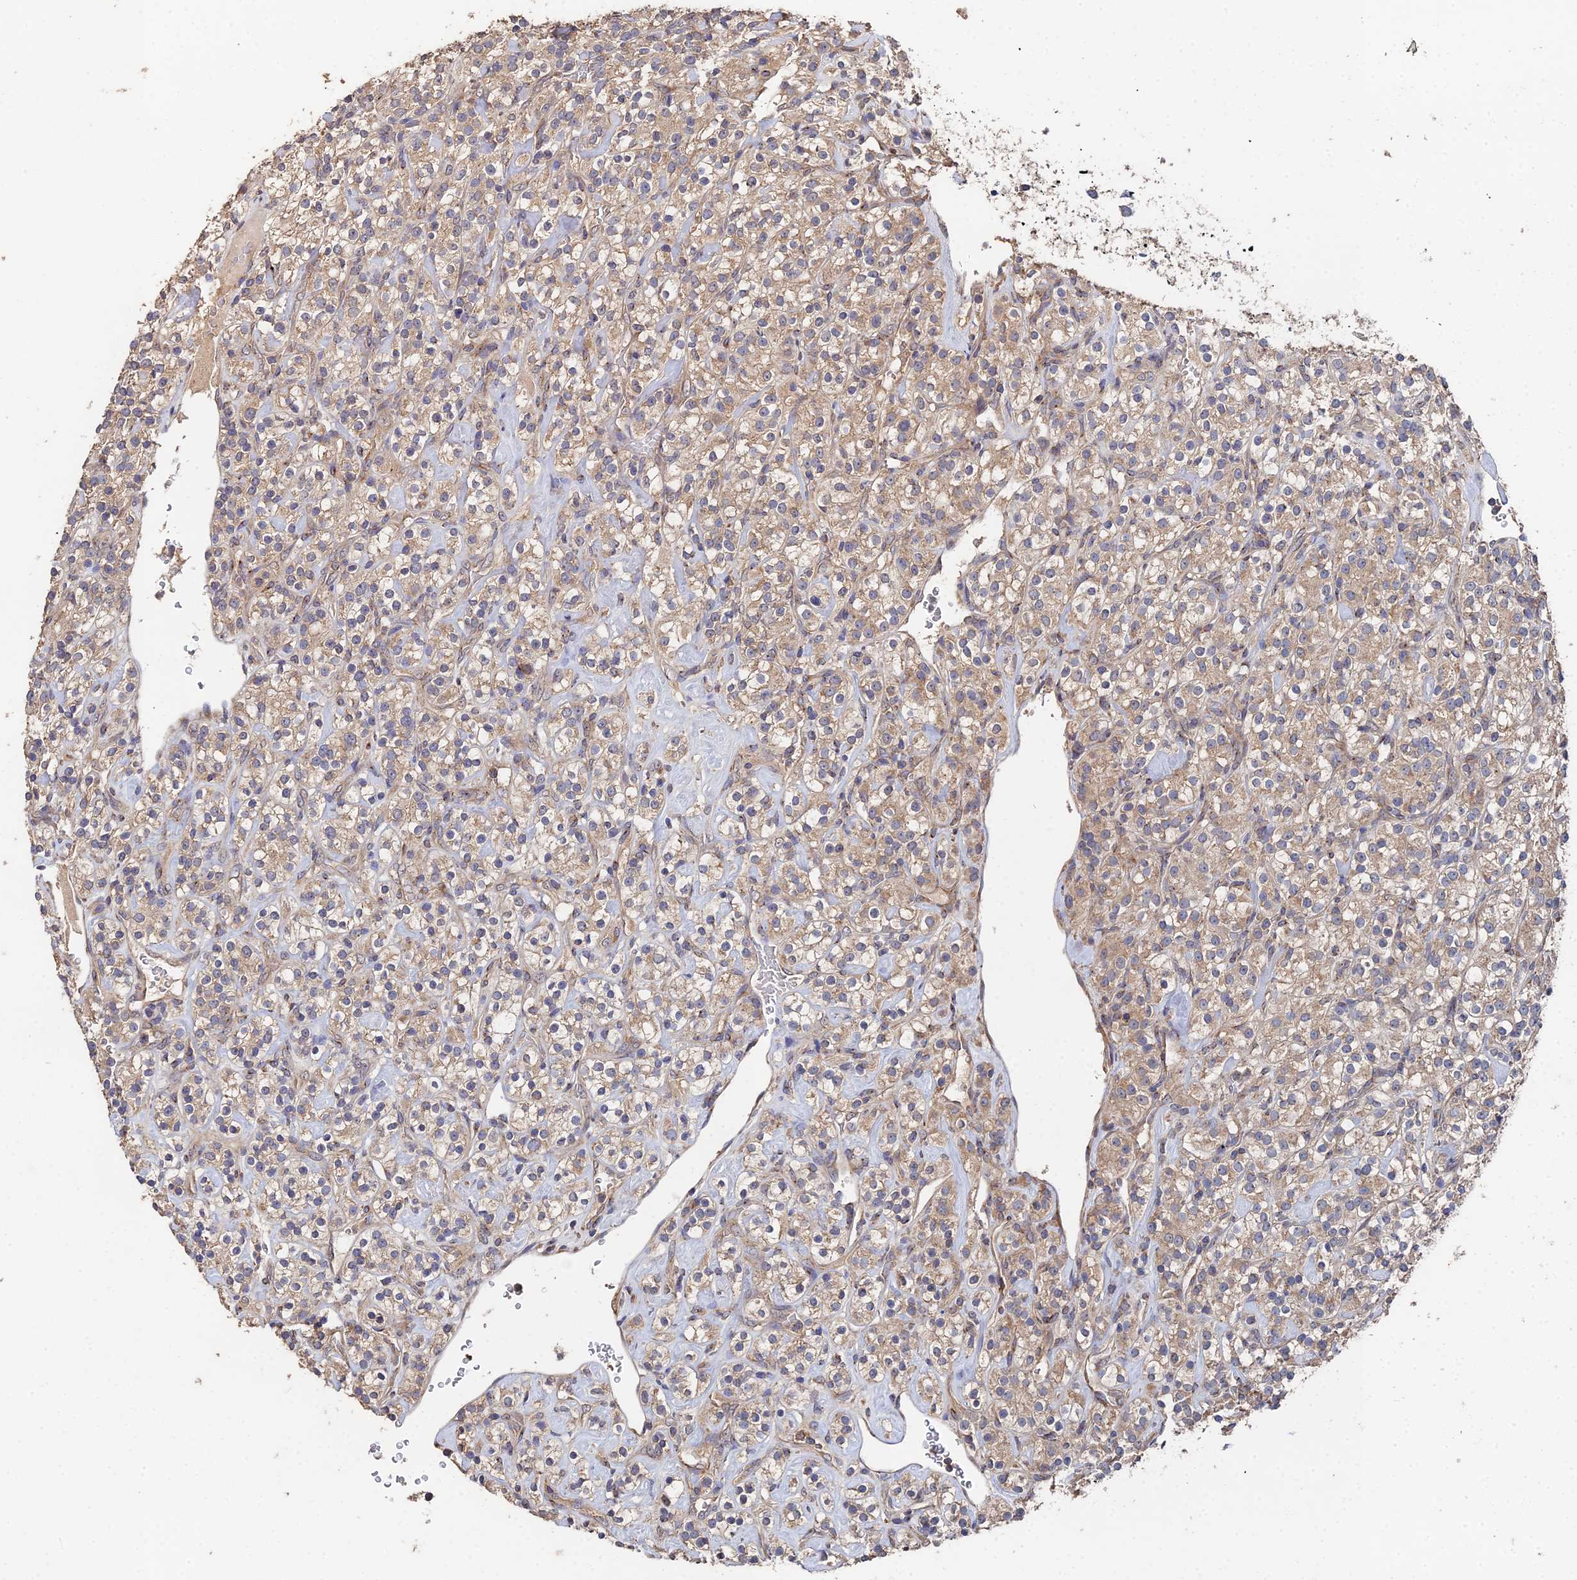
{"staining": {"intensity": "weak", "quantity": ">75%", "location": "cytoplasmic/membranous"}, "tissue": "renal cancer", "cell_type": "Tumor cells", "image_type": "cancer", "snomed": [{"axis": "morphology", "description": "Adenocarcinoma, NOS"}, {"axis": "topography", "description": "Kidney"}], "caption": "High-magnification brightfield microscopy of renal cancer (adenocarcinoma) stained with DAB (3,3'-diaminobenzidine) (brown) and counterstained with hematoxylin (blue). tumor cells exhibit weak cytoplasmic/membranous staining is seen in approximately>75% of cells. The staining was performed using DAB, with brown indicating positive protein expression. Nuclei are stained blue with hematoxylin.", "gene": "SPANXN4", "patient": {"sex": "male", "age": 77}}